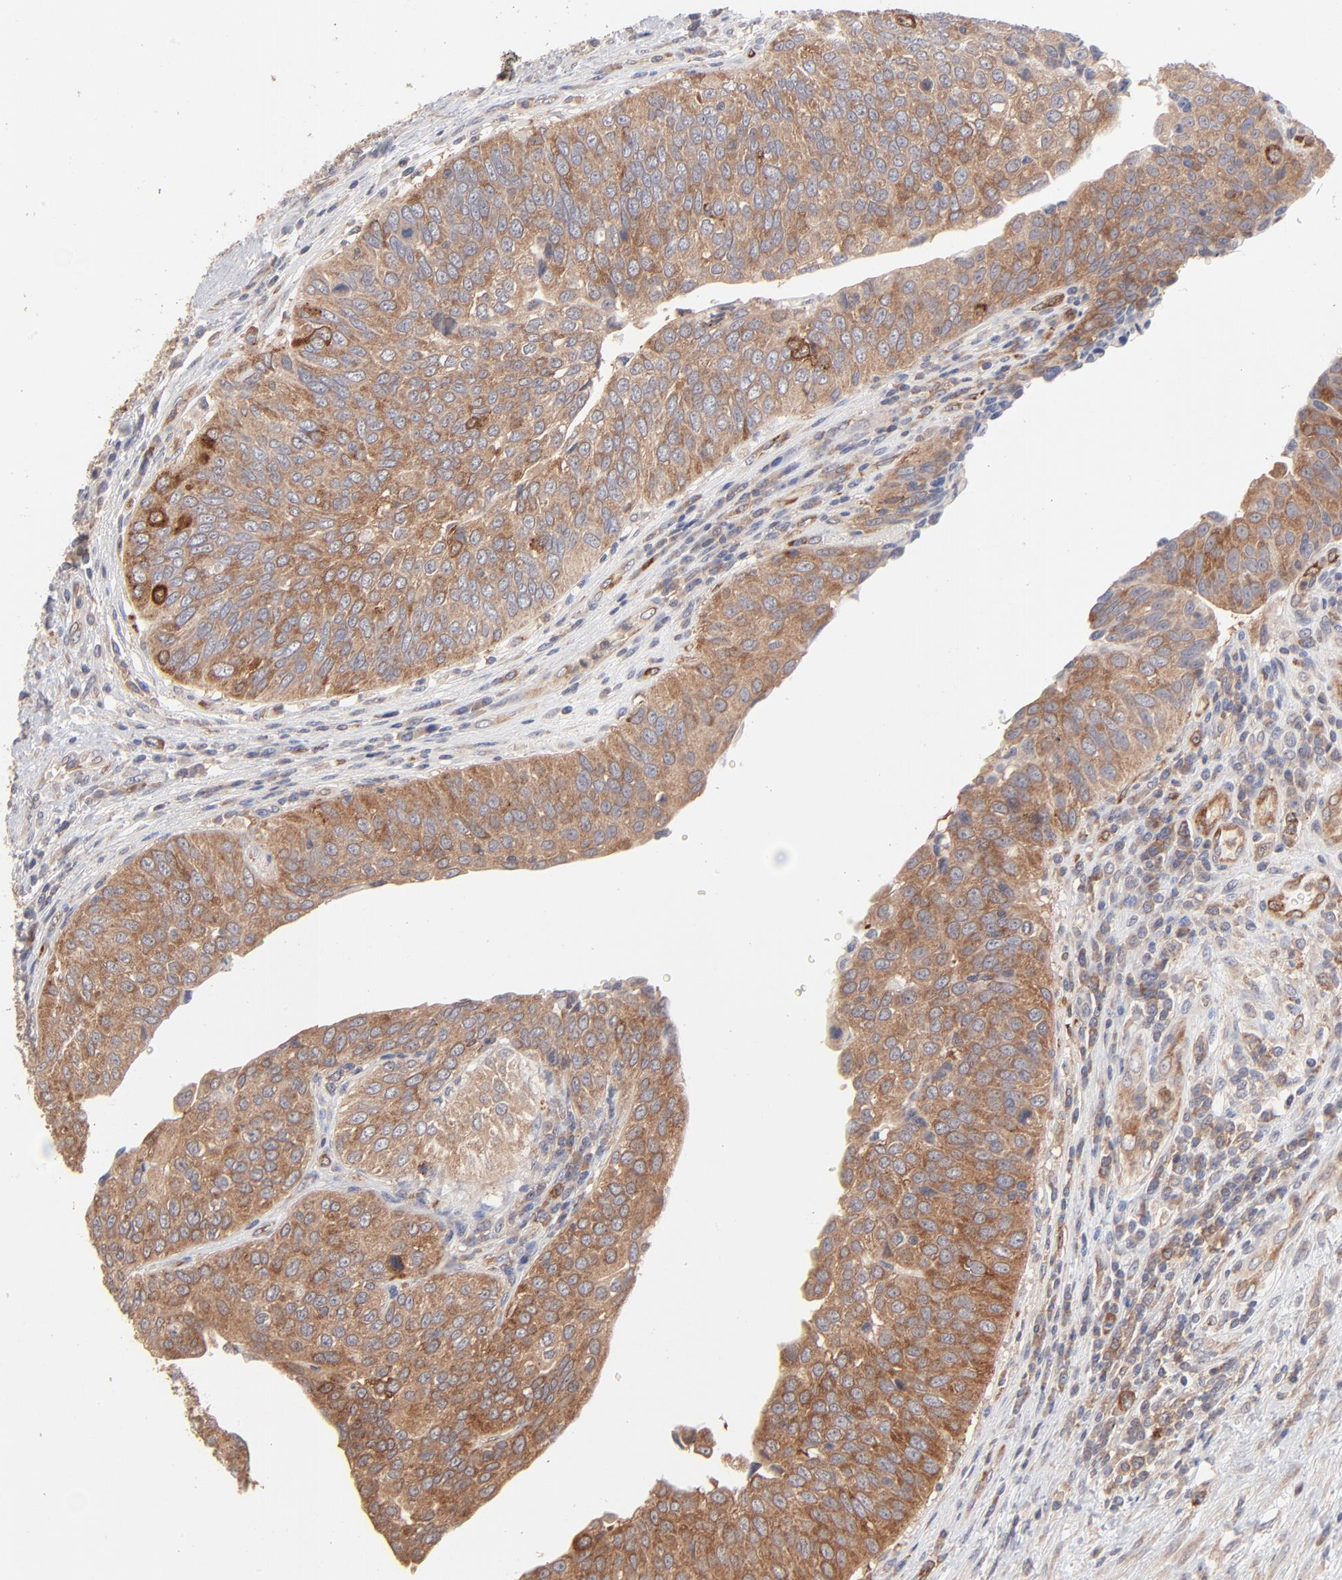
{"staining": {"intensity": "moderate", "quantity": ">75%", "location": "cytoplasmic/membranous"}, "tissue": "urothelial cancer", "cell_type": "Tumor cells", "image_type": "cancer", "snomed": [{"axis": "morphology", "description": "Urothelial carcinoma, High grade"}, {"axis": "topography", "description": "Urinary bladder"}], "caption": "Moderate cytoplasmic/membranous protein expression is present in about >75% of tumor cells in urothelial carcinoma (high-grade). (DAB IHC, brown staining for protein, blue staining for nuclei).", "gene": "IVNS1ABP", "patient": {"sex": "male", "age": 50}}